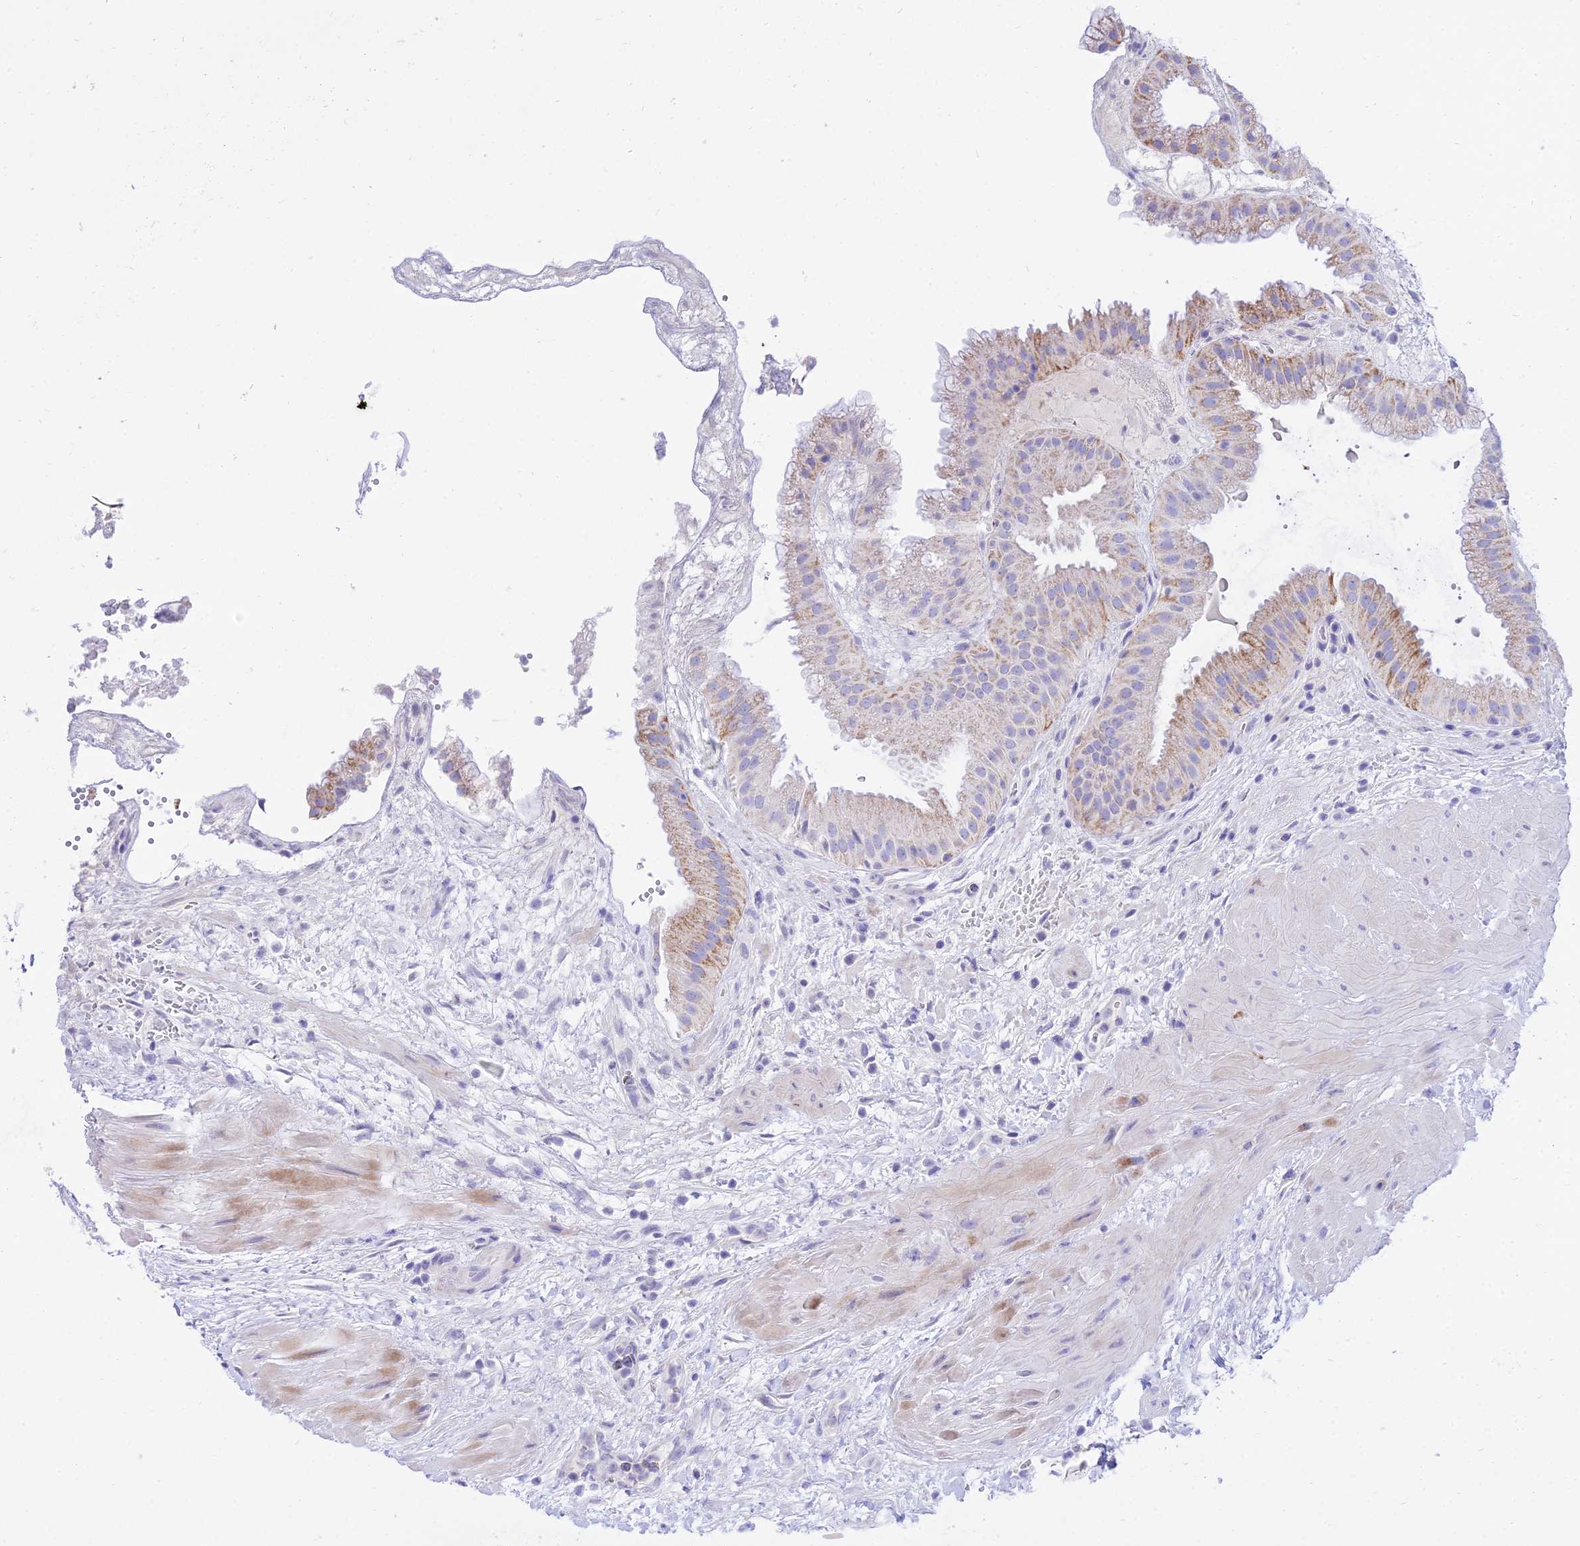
{"staining": {"intensity": "weak", "quantity": "25%-75%", "location": "cytoplasmic/membranous"}, "tissue": "gallbladder", "cell_type": "Glandular cells", "image_type": "normal", "snomed": [{"axis": "morphology", "description": "Normal tissue, NOS"}, {"axis": "topography", "description": "Gallbladder"}], "caption": "Immunohistochemical staining of unremarkable human gallbladder shows weak cytoplasmic/membranous protein staining in about 25%-75% of glandular cells.", "gene": "PKN3", "patient": {"sex": "male", "age": 66}}